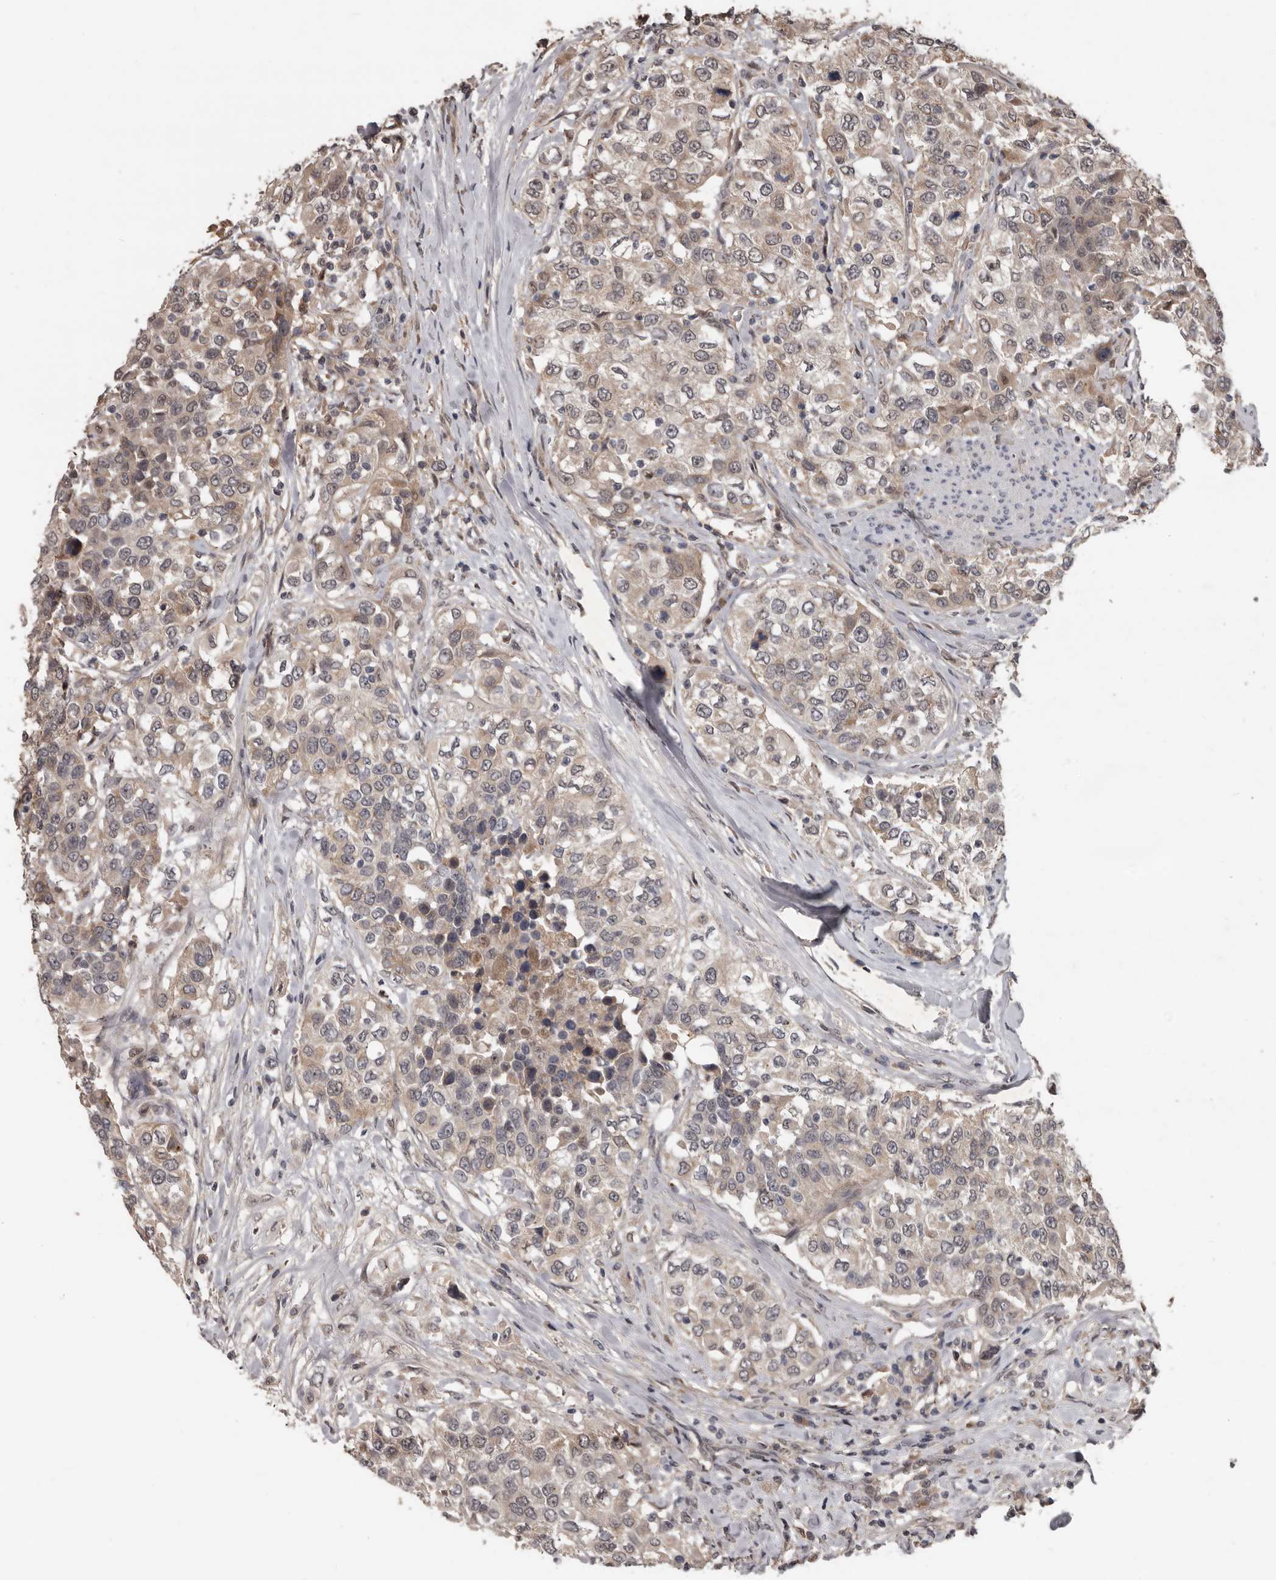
{"staining": {"intensity": "weak", "quantity": "25%-75%", "location": "cytoplasmic/membranous"}, "tissue": "urothelial cancer", "cell_type": "Tumor cells", "image_type": "cancer", "snomed": [{"axis": "morphology", "description": "Urothelial carcinoma, High grade"}, {"axis": "topography", "description": "Urinary bladder"}], "caption": "Human urothelial carcinoma (high-grade) stained for a protein (brown) reveals weak cytoplasmic/membranous positive positivity in approximately 25%-75% of tumor cells.", "gene": "AHR", "patient": {"sex": "female", "age": 80}}